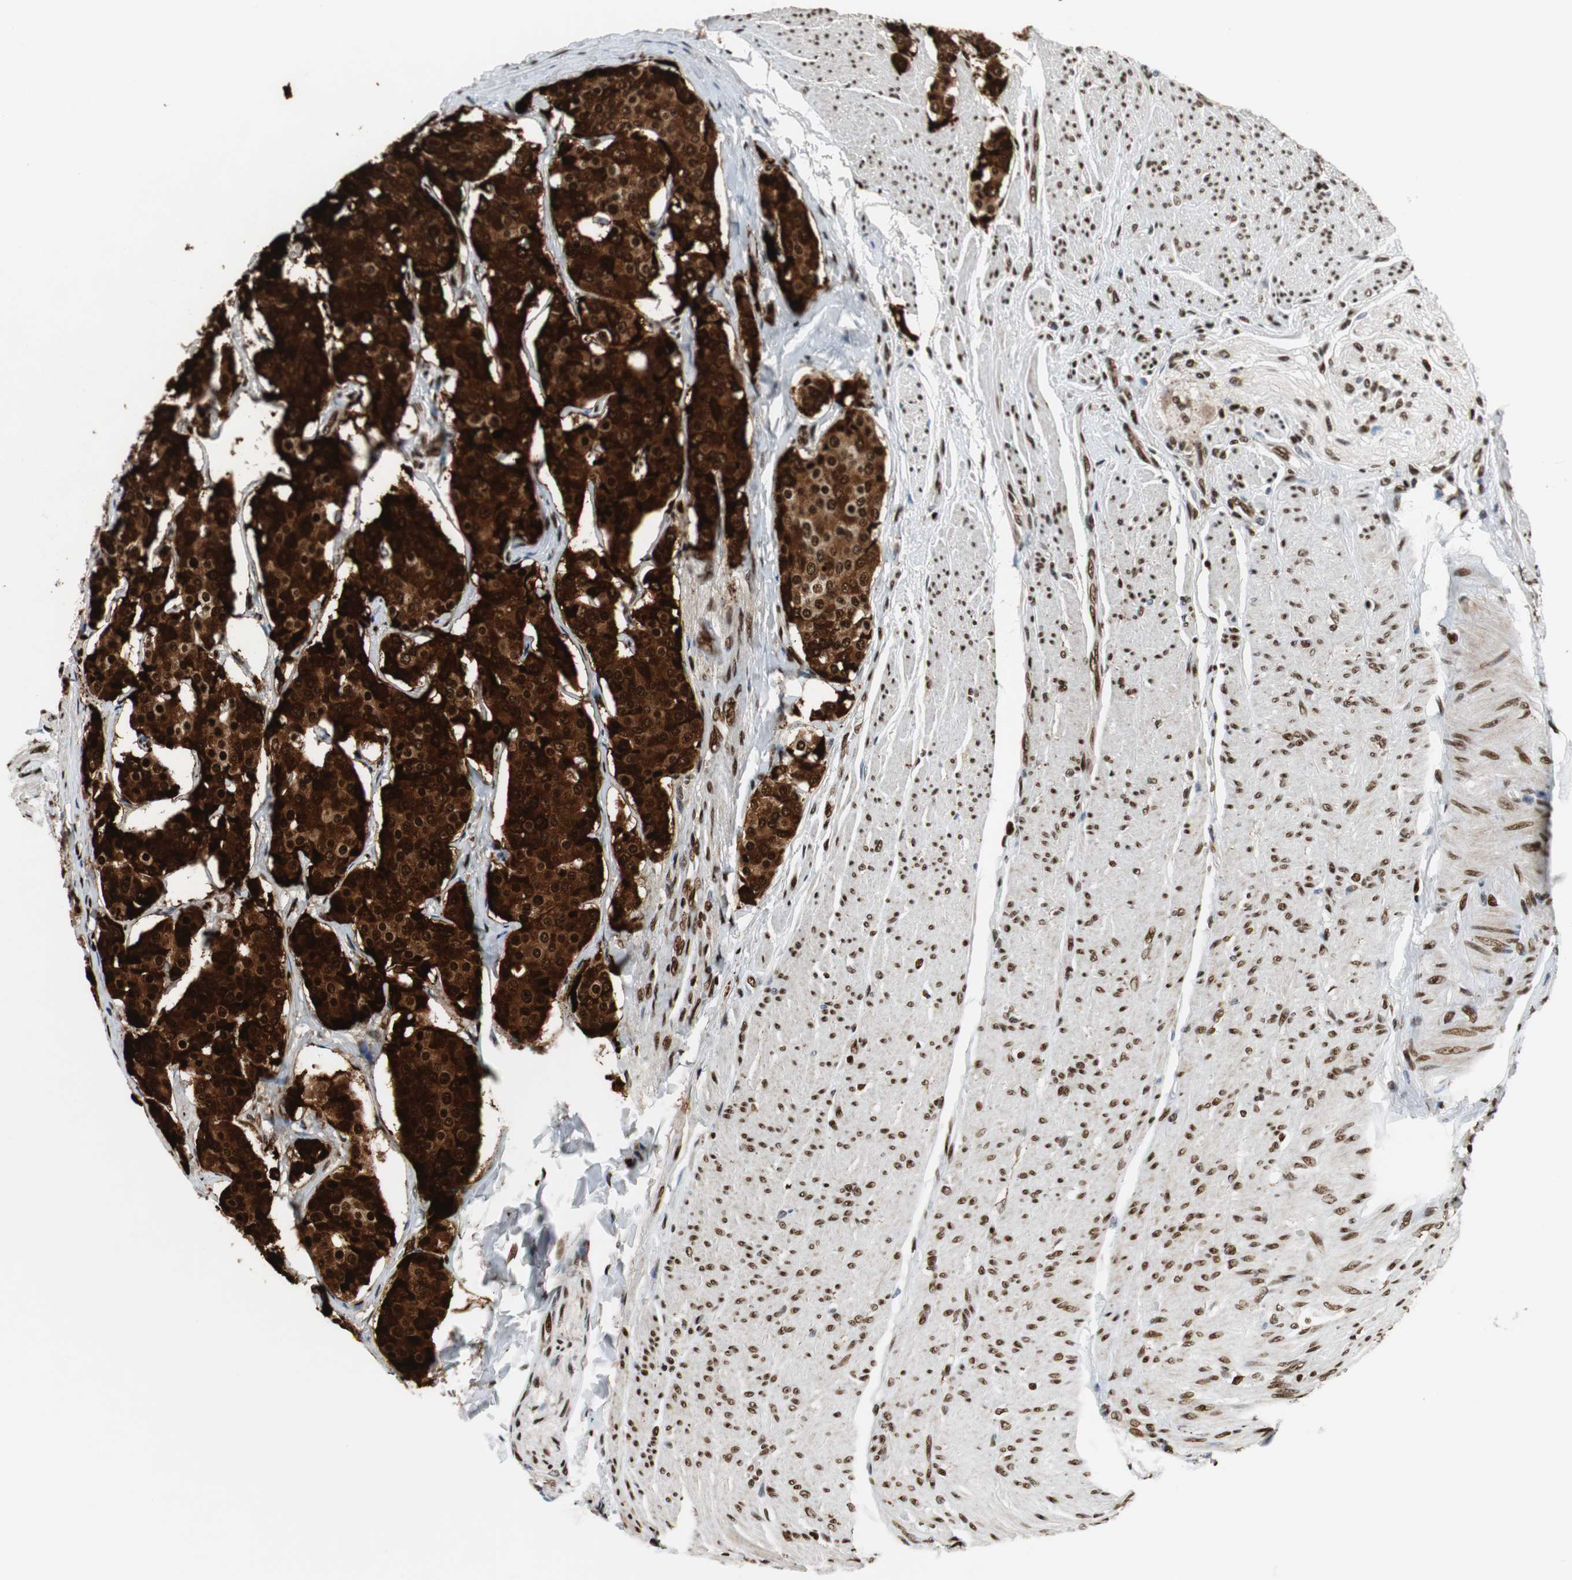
{"staining": {"intensity": "strong", "quantity": ">75%", "location": "cytoplasmic/membranous,nuclear"}, "tissue": "carcinoid", "cell_type": "Tumor cells", "image_type": "cancer", "snomed": [{"axis": "morphology", "description": "Carcinoid, malignant, NOS"}, {"axis": "topography", "description": "Colon"}], "caption": "Carcinoid tissue demonstrates strong cytoplasmic/membranous and nuclear positivity in approximately >75% of tumor cells", "gene": "HDAC1", "patient": {"sex": "female", "age": 61}}